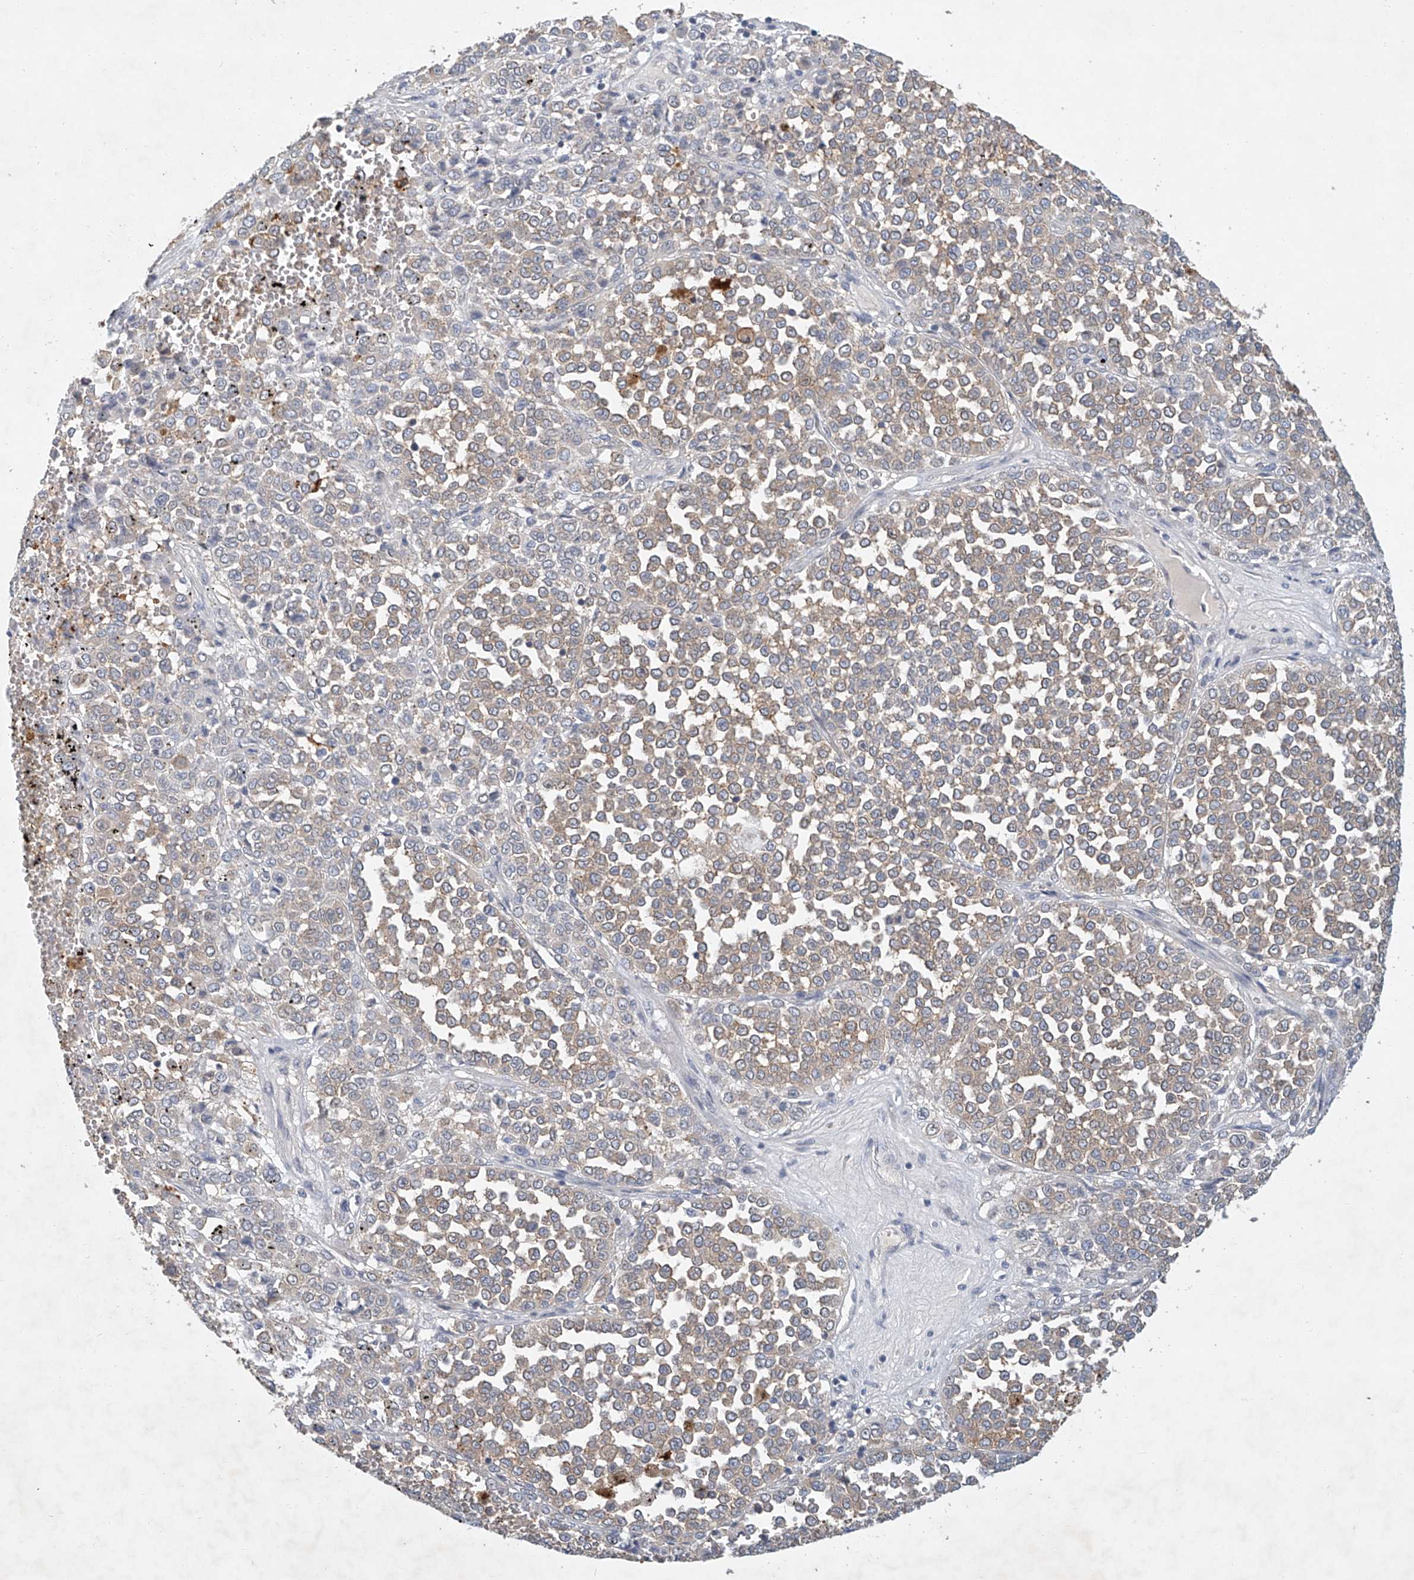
{"staining": {"intensity": "weak", "quantity": "25%-75%", "location": "cytoplasmic/membranous"}, "tissue": "melanoma", "cell_type": "Tumor cells", "image_type": "cancer", "snomed": [{"axis": "morphology", "description": "Malignant melanoma, Metastatic site"}, {"axis": "topography", "description": "Pancreas"}], "caption": "Human melanoma stained with a brown dye reveals weak cytoplasmic/membranous positive positivity in approximately 25%-75% of tumor cells.", "gene": "CARMIL1", "patient": {"sex": "female", "age": 30}}